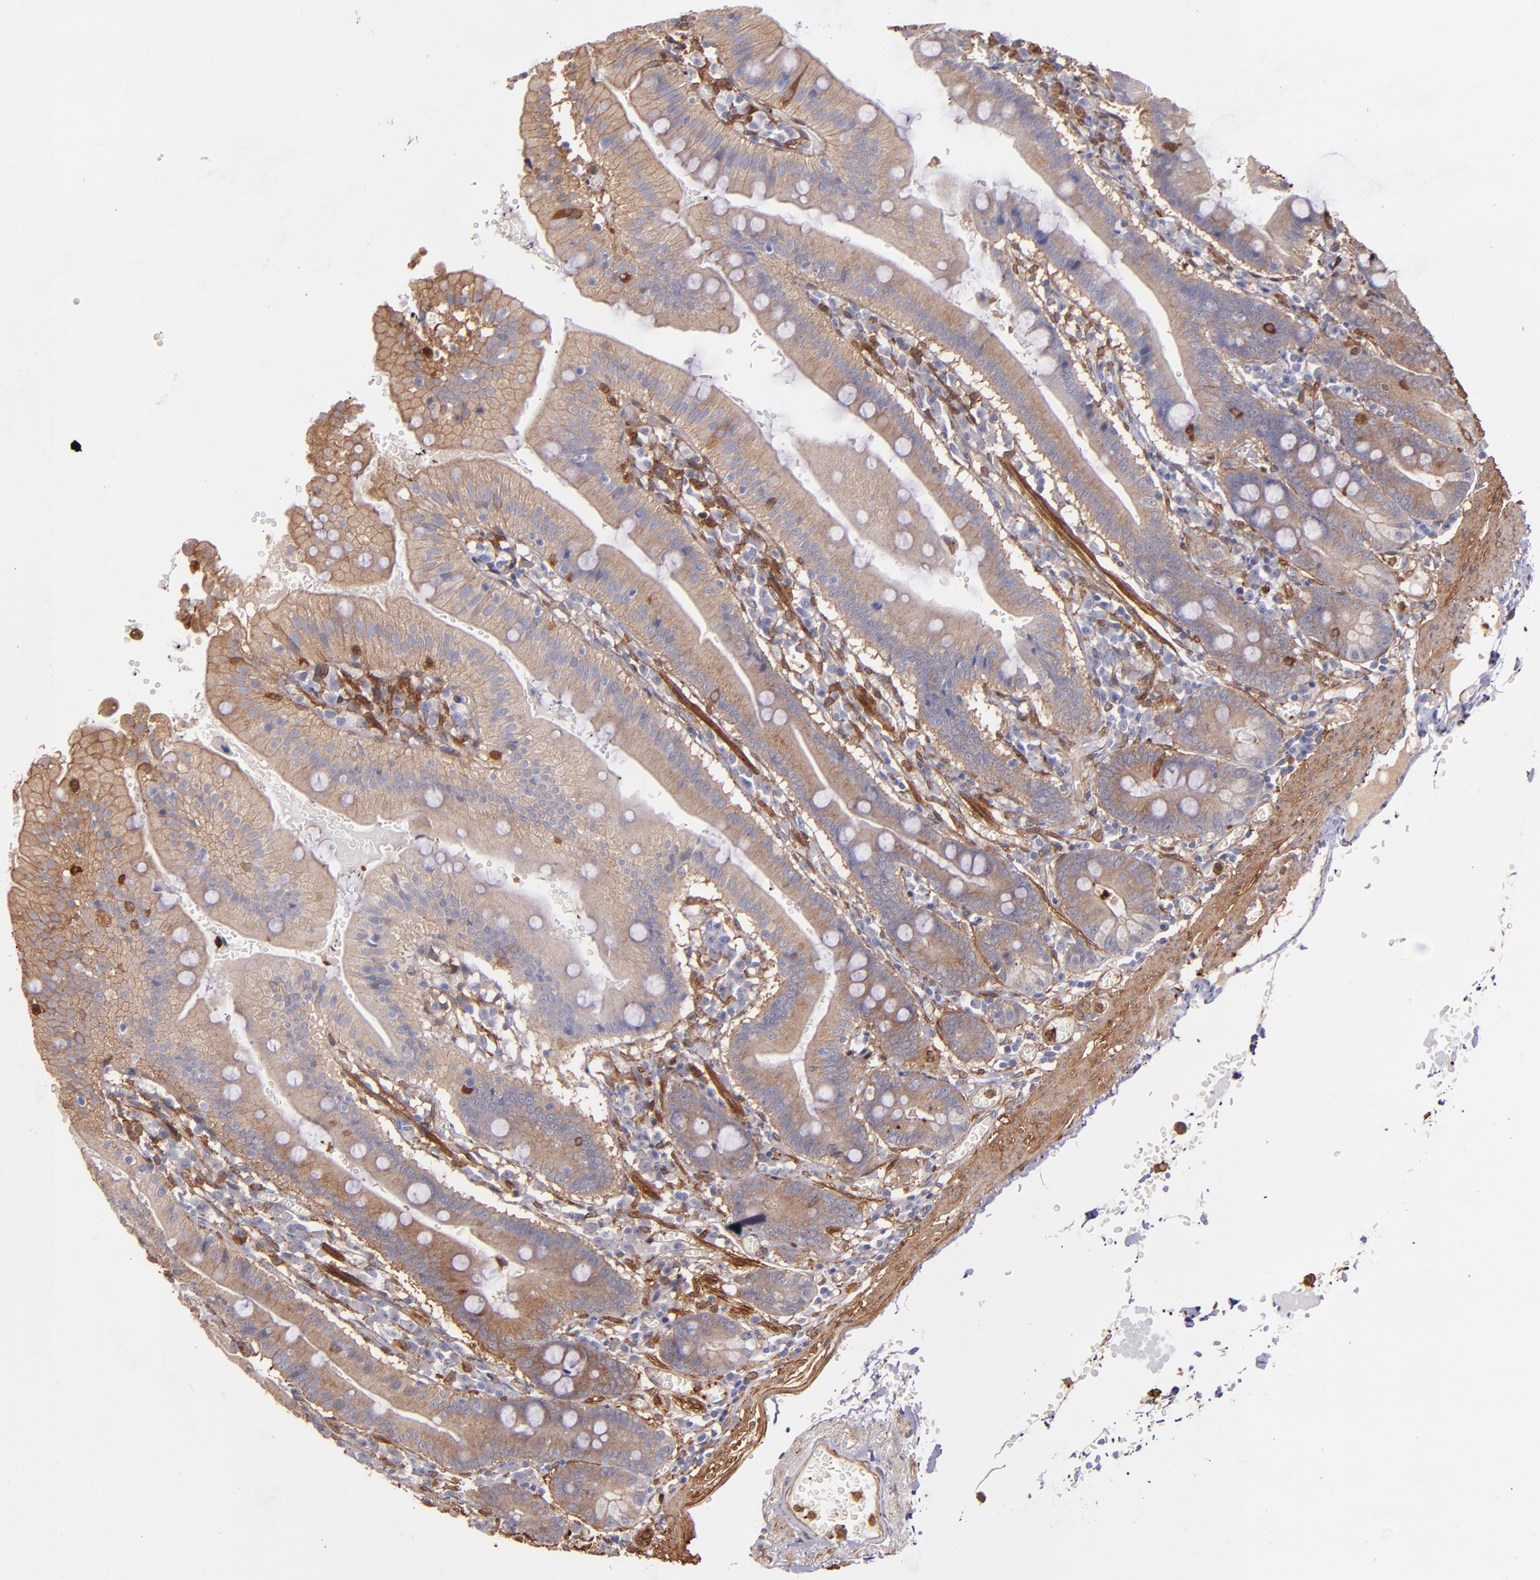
{"staining": {"intensity": "weak", "quantity": ">75%", "location": "cytoplasmic/membranous"}, "tissue": "small intestine", "cell_type": "Glandular cells", "image_type": "normal", "snomed": [{"axis": "morphology", "description": "Normal tissue, NOS"}, {"axis": "topography", "description": "Small intestine"}], "caption": "Human small intestine stained with a brown dye demonstrates weak cytoplasmic/membranous positive expression in approximately >75% of glandular cells.", "gene": "VCL", "patient": {"sex": "male", "age": 71}}